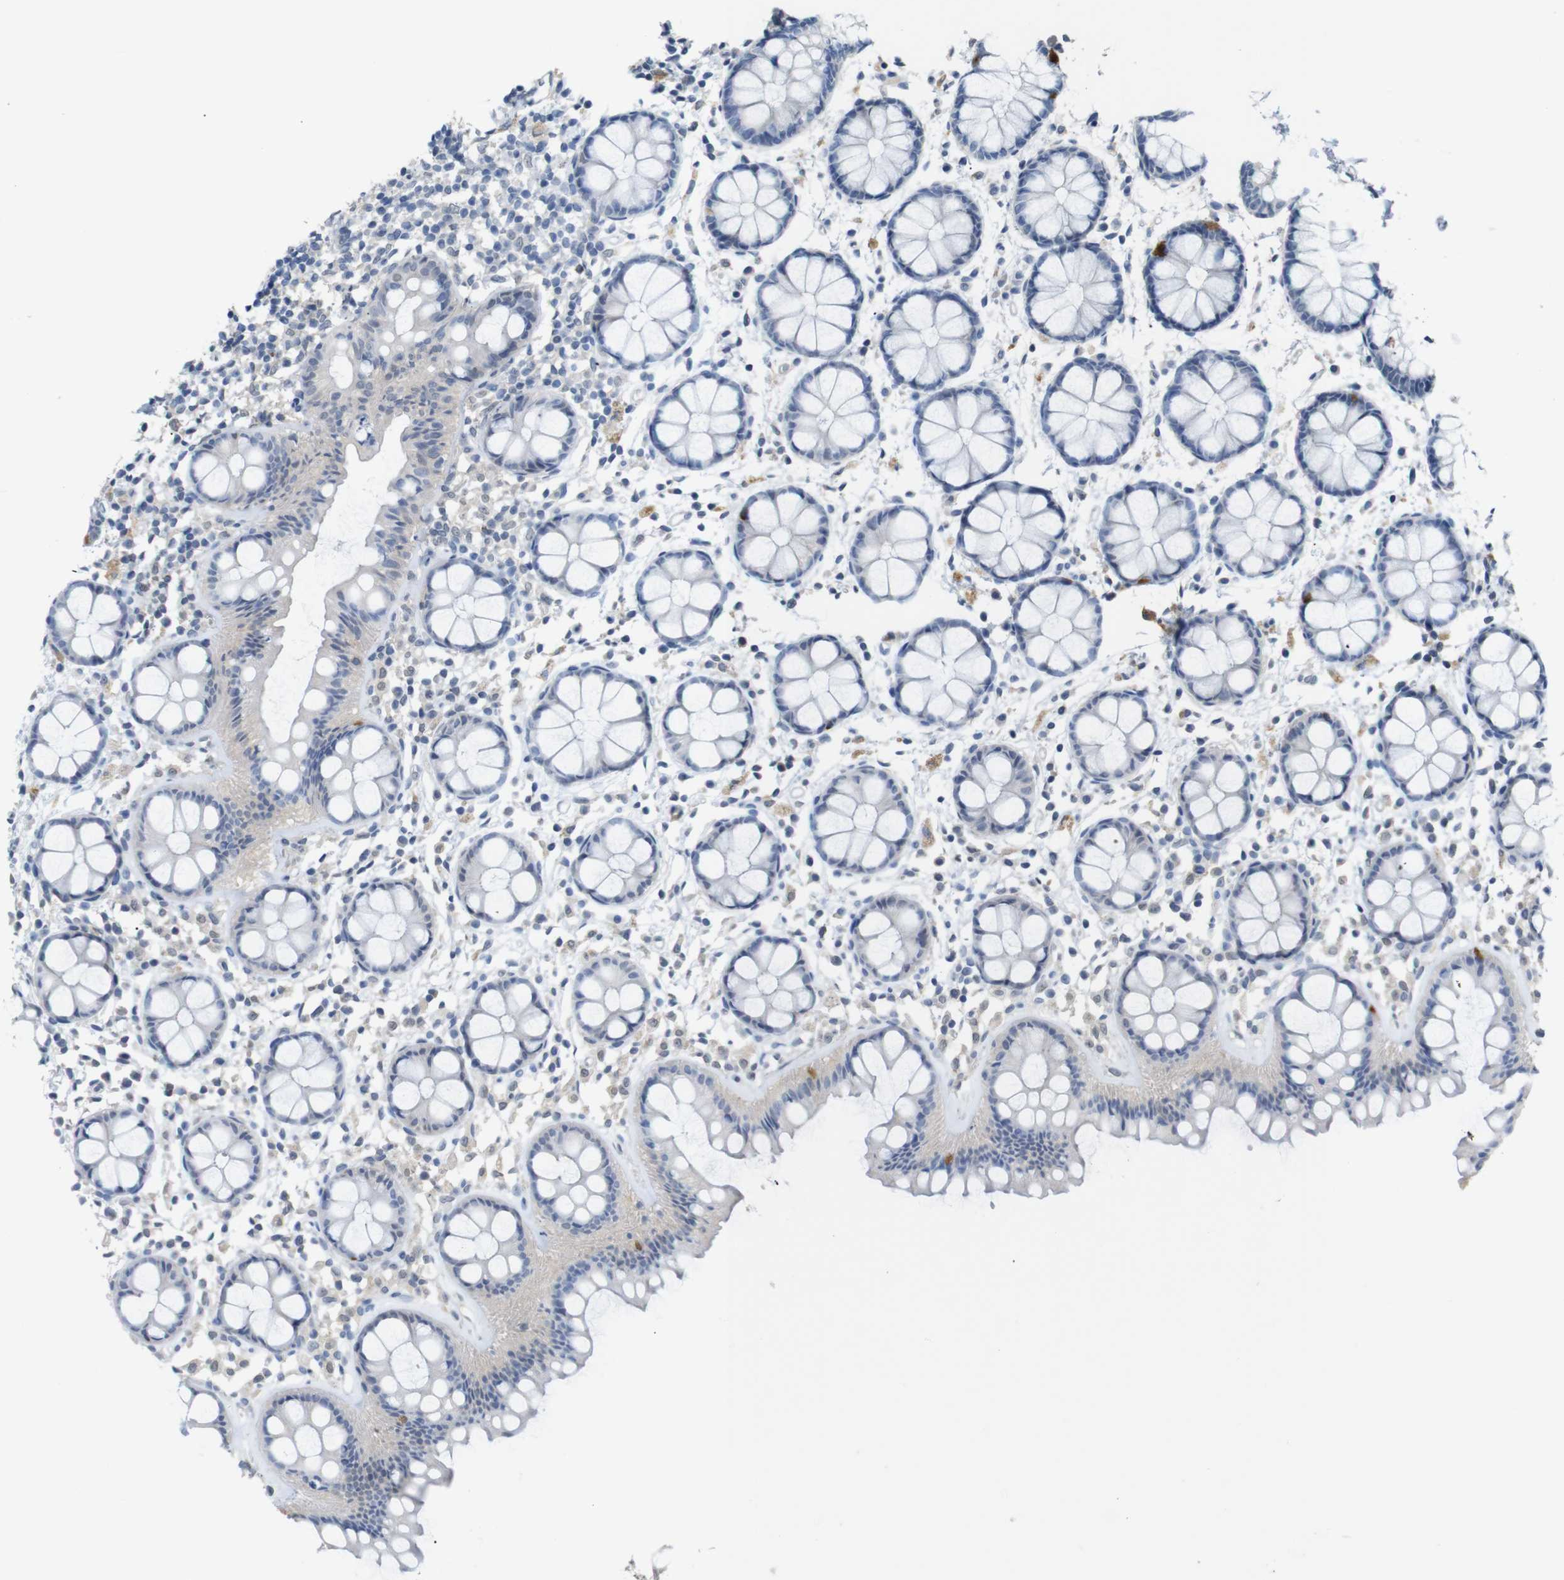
{"staining": {"intensity": "negative", "quantity": "none", "location": "none"}, "tissue": "rectum", "cell_type": "Glandular cells", "image_type": "normal", "snomed": [{"axis": "morphology", "description": "Normal tissue, NOS"}, {"axis": "topography", "description": "Rectum"}], "caption": "An IHC photomicrograph of unremarkable rectum is shown. There is no staining in glandular cells of rectum.", "gene": "CHRM5", "patient": {"sex": "female", "age": 66}}